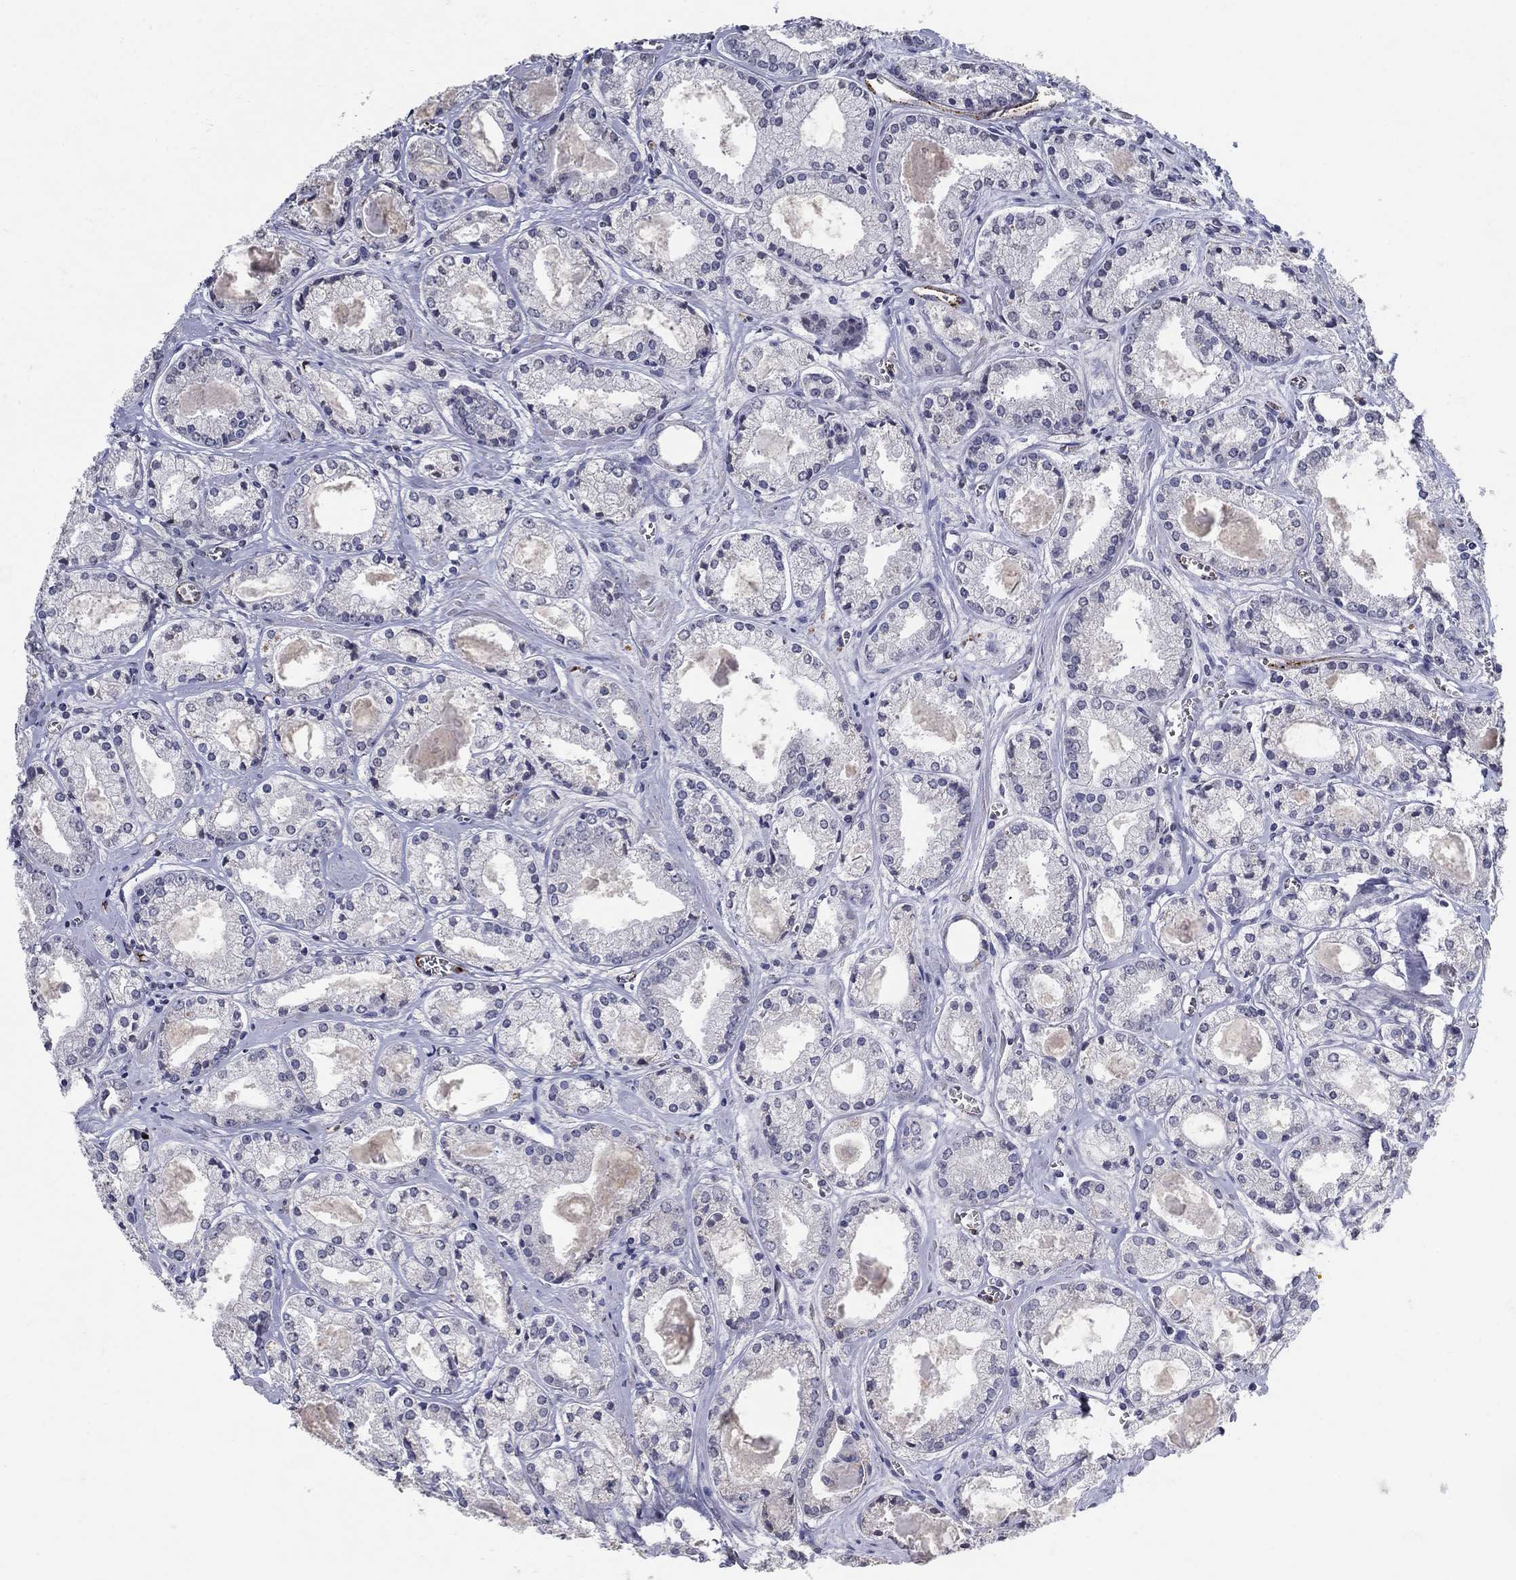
{"staining": {"intensity": "negative", "quantity": "none", "location": "none"}, "tissue": "prostate cancer", "cell_type": "Tumor cells", "image_type": "cancer", "snomed": [{"axis": "morphology", "description": "Adenocarcinoma, NOS"}, {"axis": "topography", "description": "Prostate"}], "caption": "Immunohistochemistry of human prostate cancer shows no positivity in tumor cells. Nuclei are stained in blue.", "gene": "TINAG", "patient": {"sex": "male", "age": 72}}